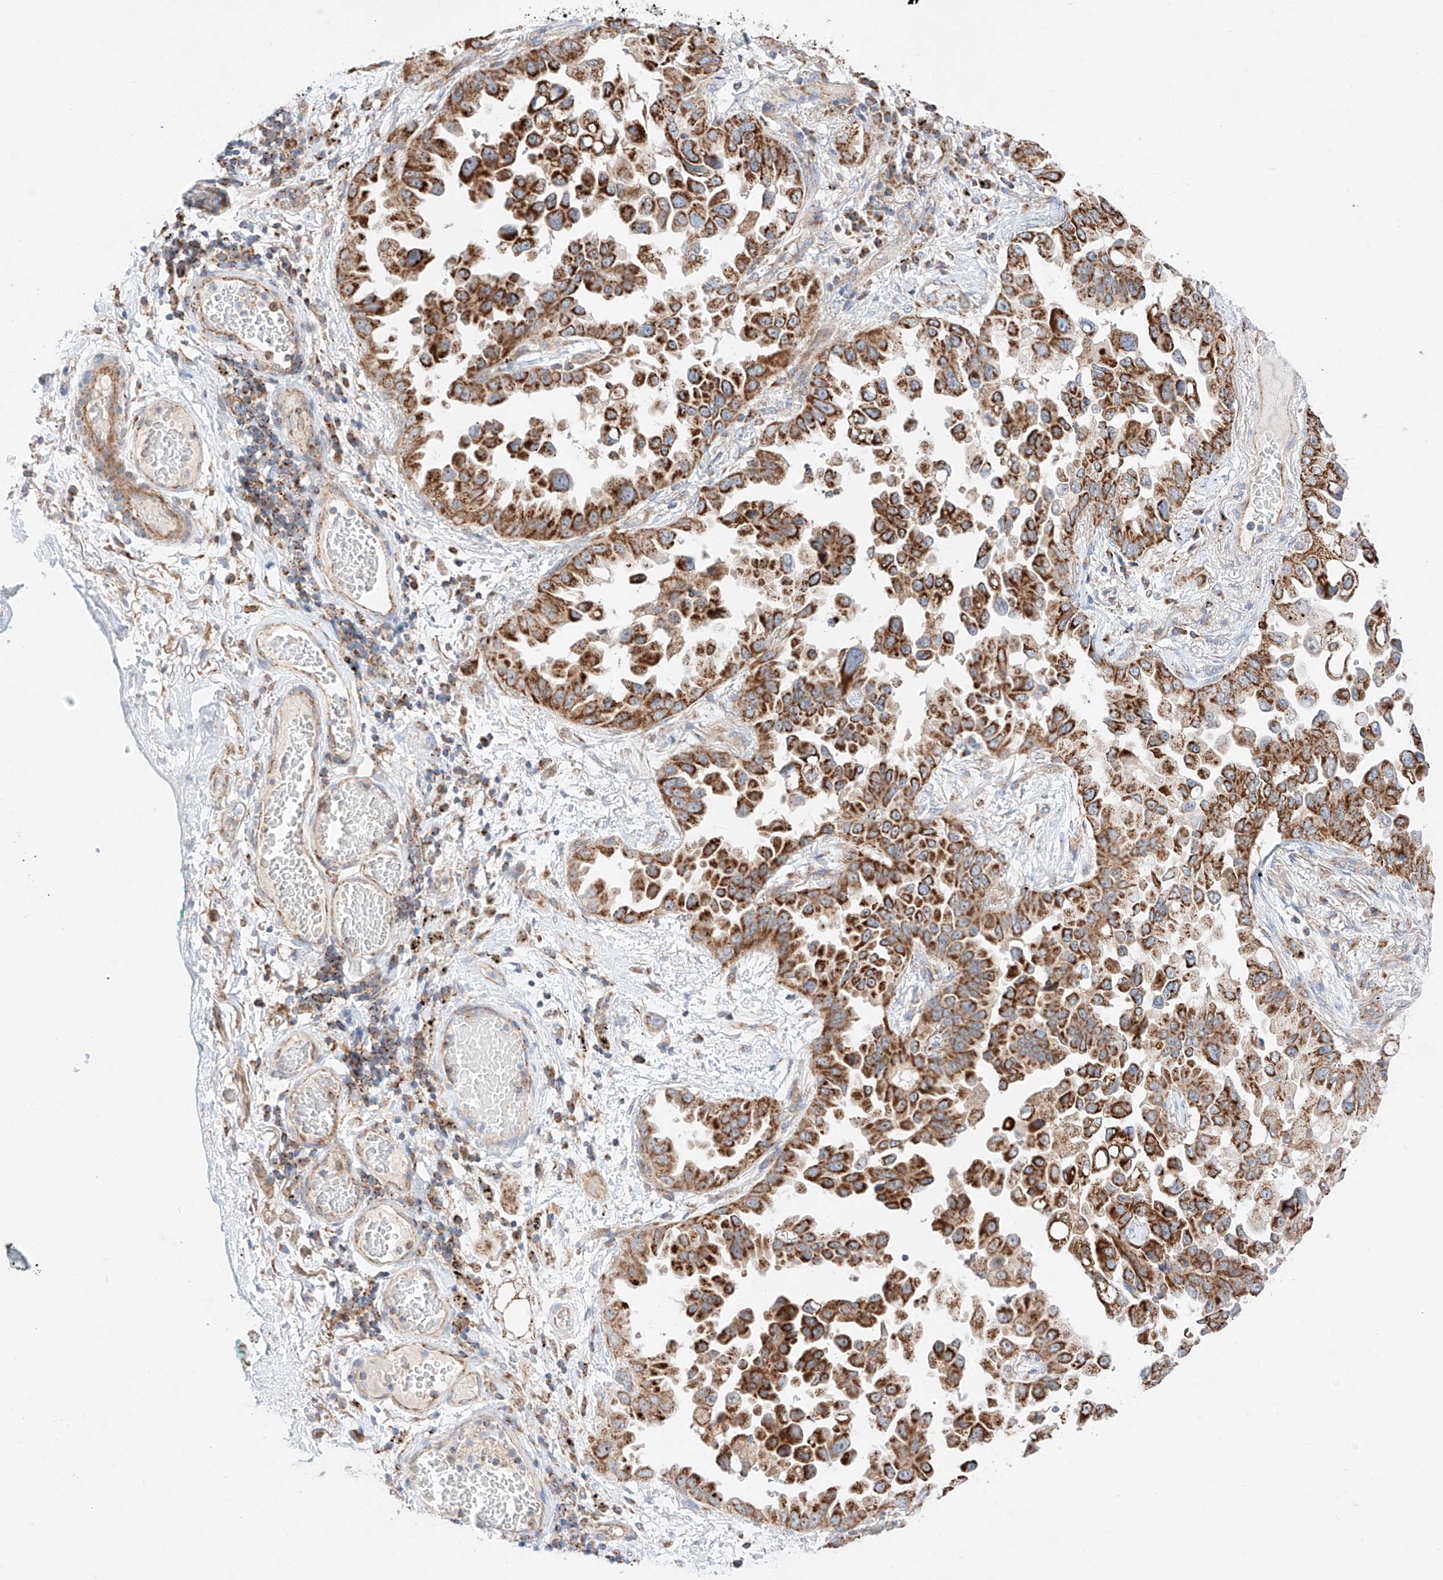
{"staining": {"intensity": "strong", "quantity": ">75%", "location": "cytoplasmic/membranous"}, "tissue": "lung cancer", "cell_type": "Tumor cells", "image_type": "cancer", "snomed": [{"axis": "morphology", "description": "Adenocarcinoma, NOS"}, {"axis": "topography", "description": "Lung"}], "caption": "There is high levels of strong cytoplasmic/membranous expression in tumor cells of adenocarcinoma (lung), as demonstrated by immunohistochemical staining (brown color).", "gene": "KTI12", "patient": {"sex": "female", "age": 67}}